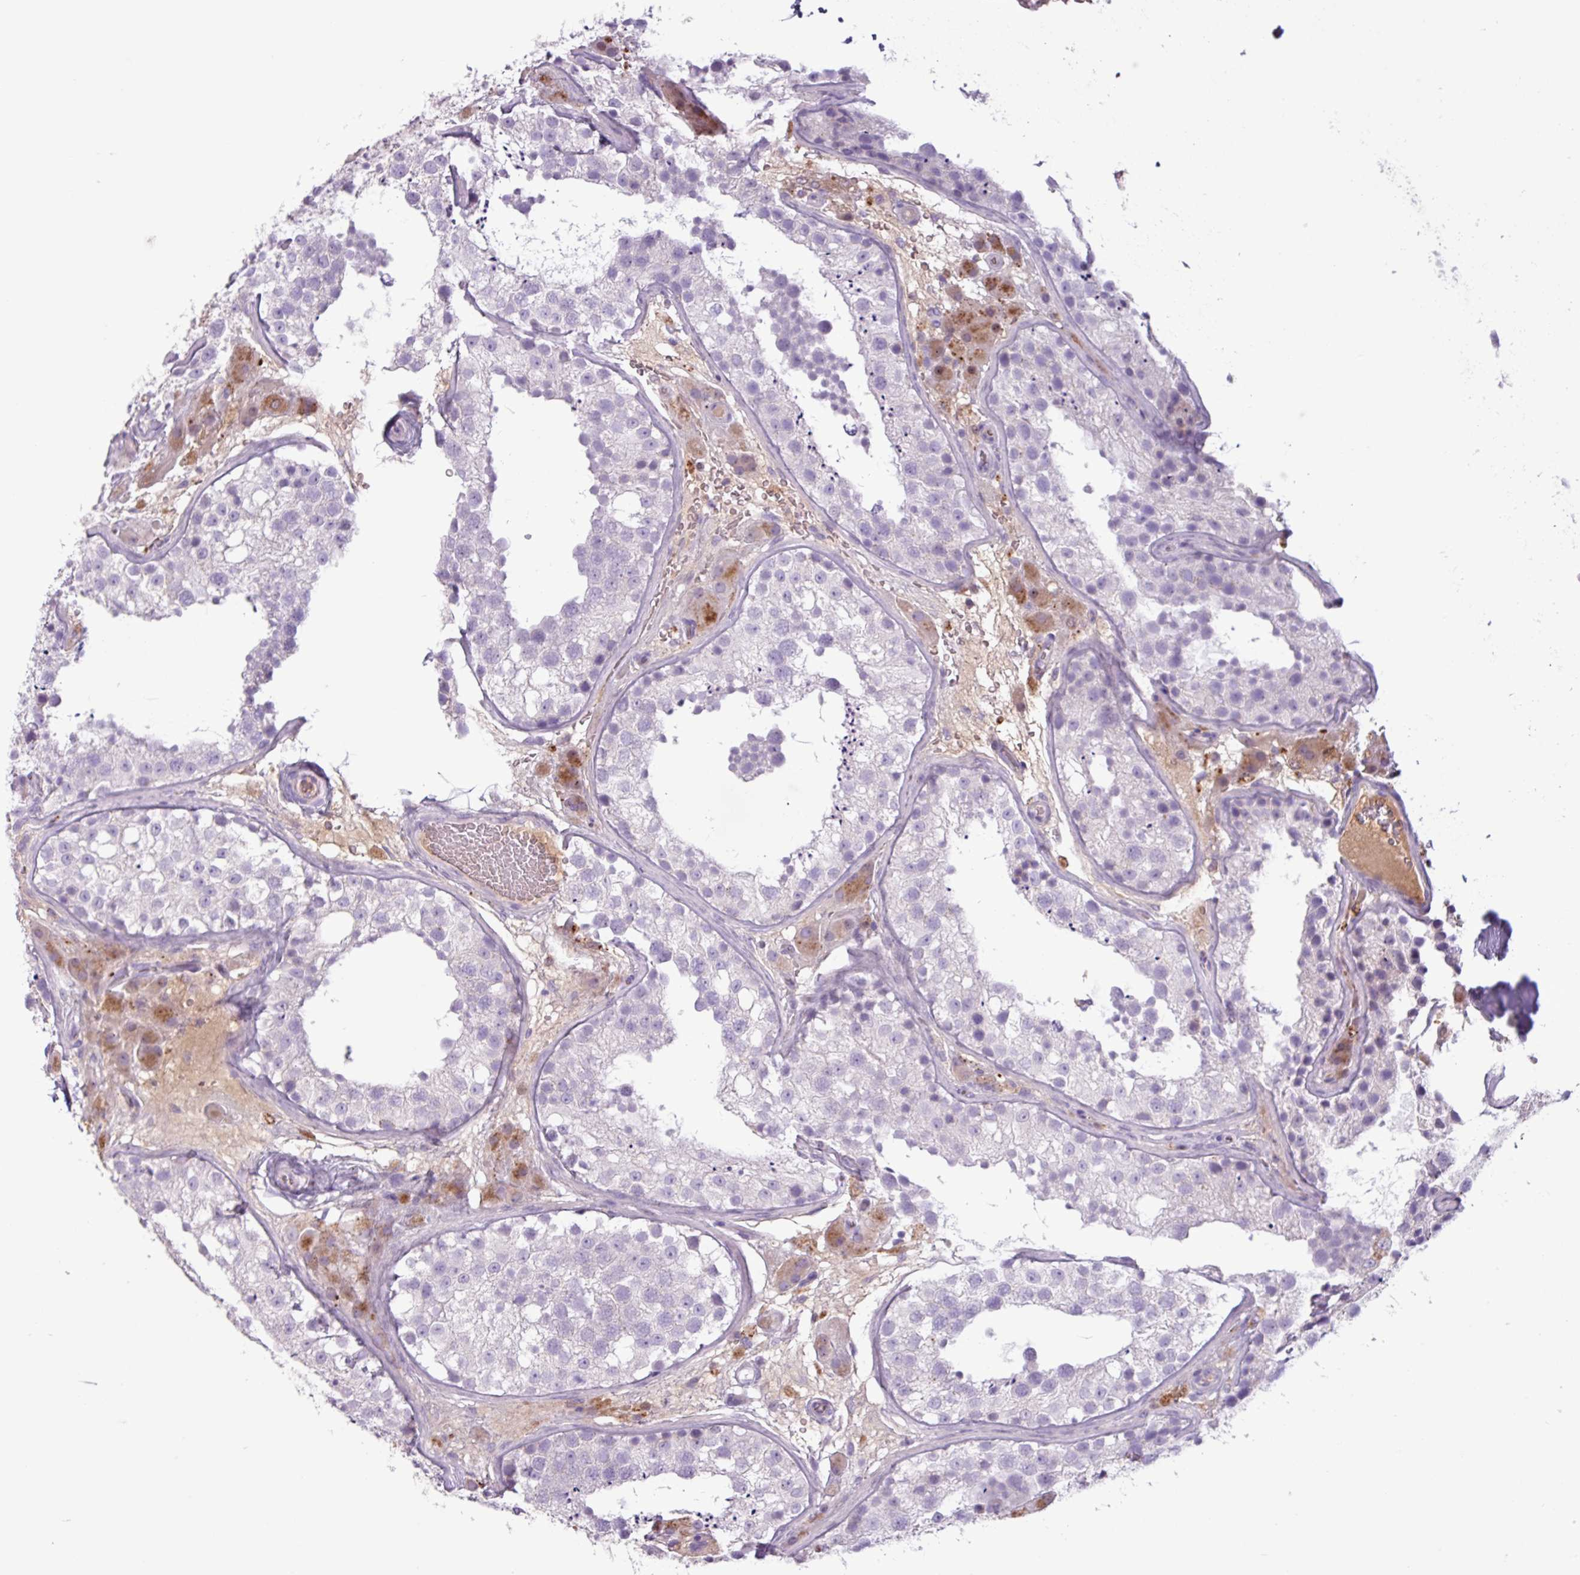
{"staining": {"intensity": "negative", "quantity": "none", "location": "none"}, "tissue": "testis", "cell_type": "Cells in seminiferous ducts", "image_type": "normal", "snomed": [{"axis": "morphology", "description": "Normal tissue, NOS"}, {"axis": "topography", "description": "Testis"}], "caption": "IHC image of normal human testis stained for a protein (brown), which shows no staining in cells in seminiferous ducts.", "gene": "C4A", "patient": {"sex": "male", "age": 26}}